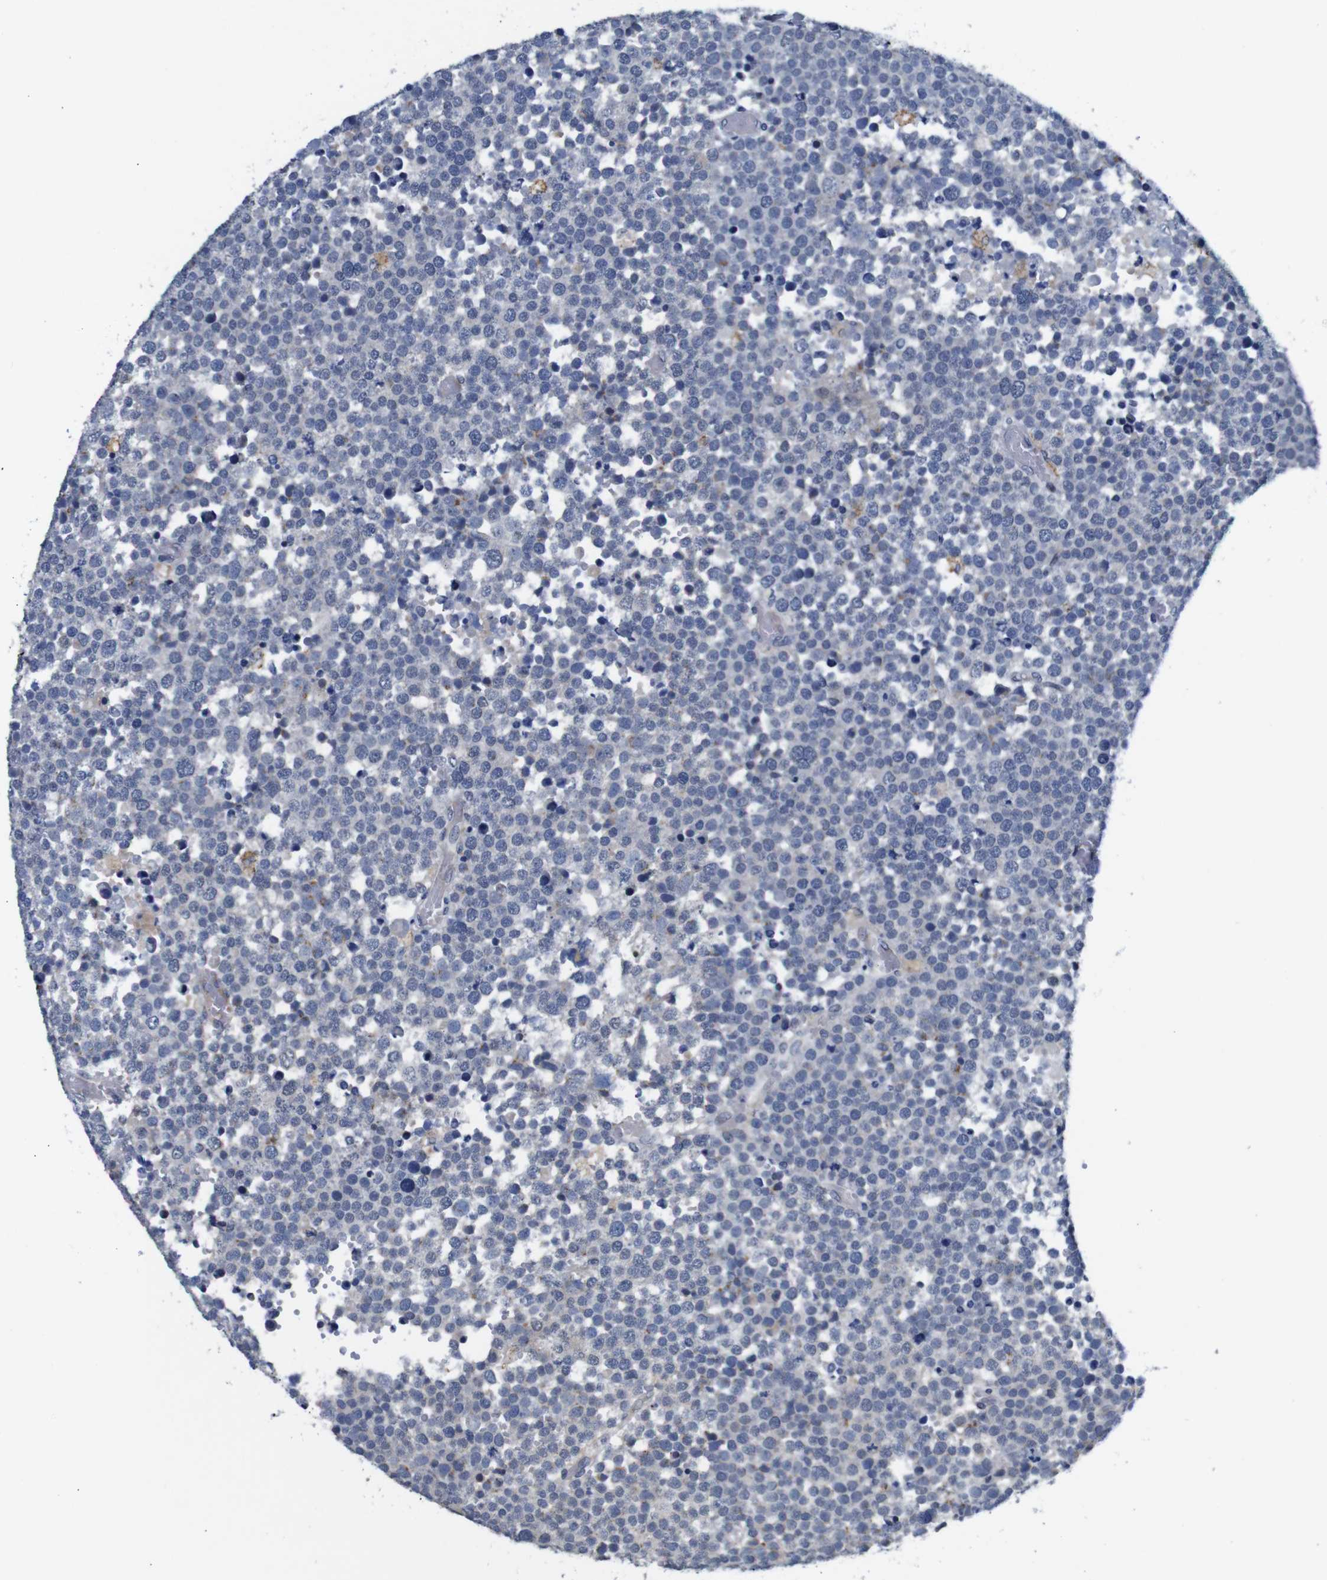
{"staining": {"intensity": "negative", "quantity": "none", "location": "none"}, "tissue": "testis cancer", "cell_type": "Tumor cells", "image_type": "cancer", "snomed": [{"axis": "morphology", "description": "Seminoma, NOS"}, {"axis": "topography", "description": "Testis"}], "caption": "There is no significant positivity in tumor cells of testis seminoma. Brightfield microscopy of immunohistochemistry stained with DAB (brown) and hematoxylin (blue), captured at high magnification.", "gene": "FURIN", "patient": {"sex": "male", "age": 71}}